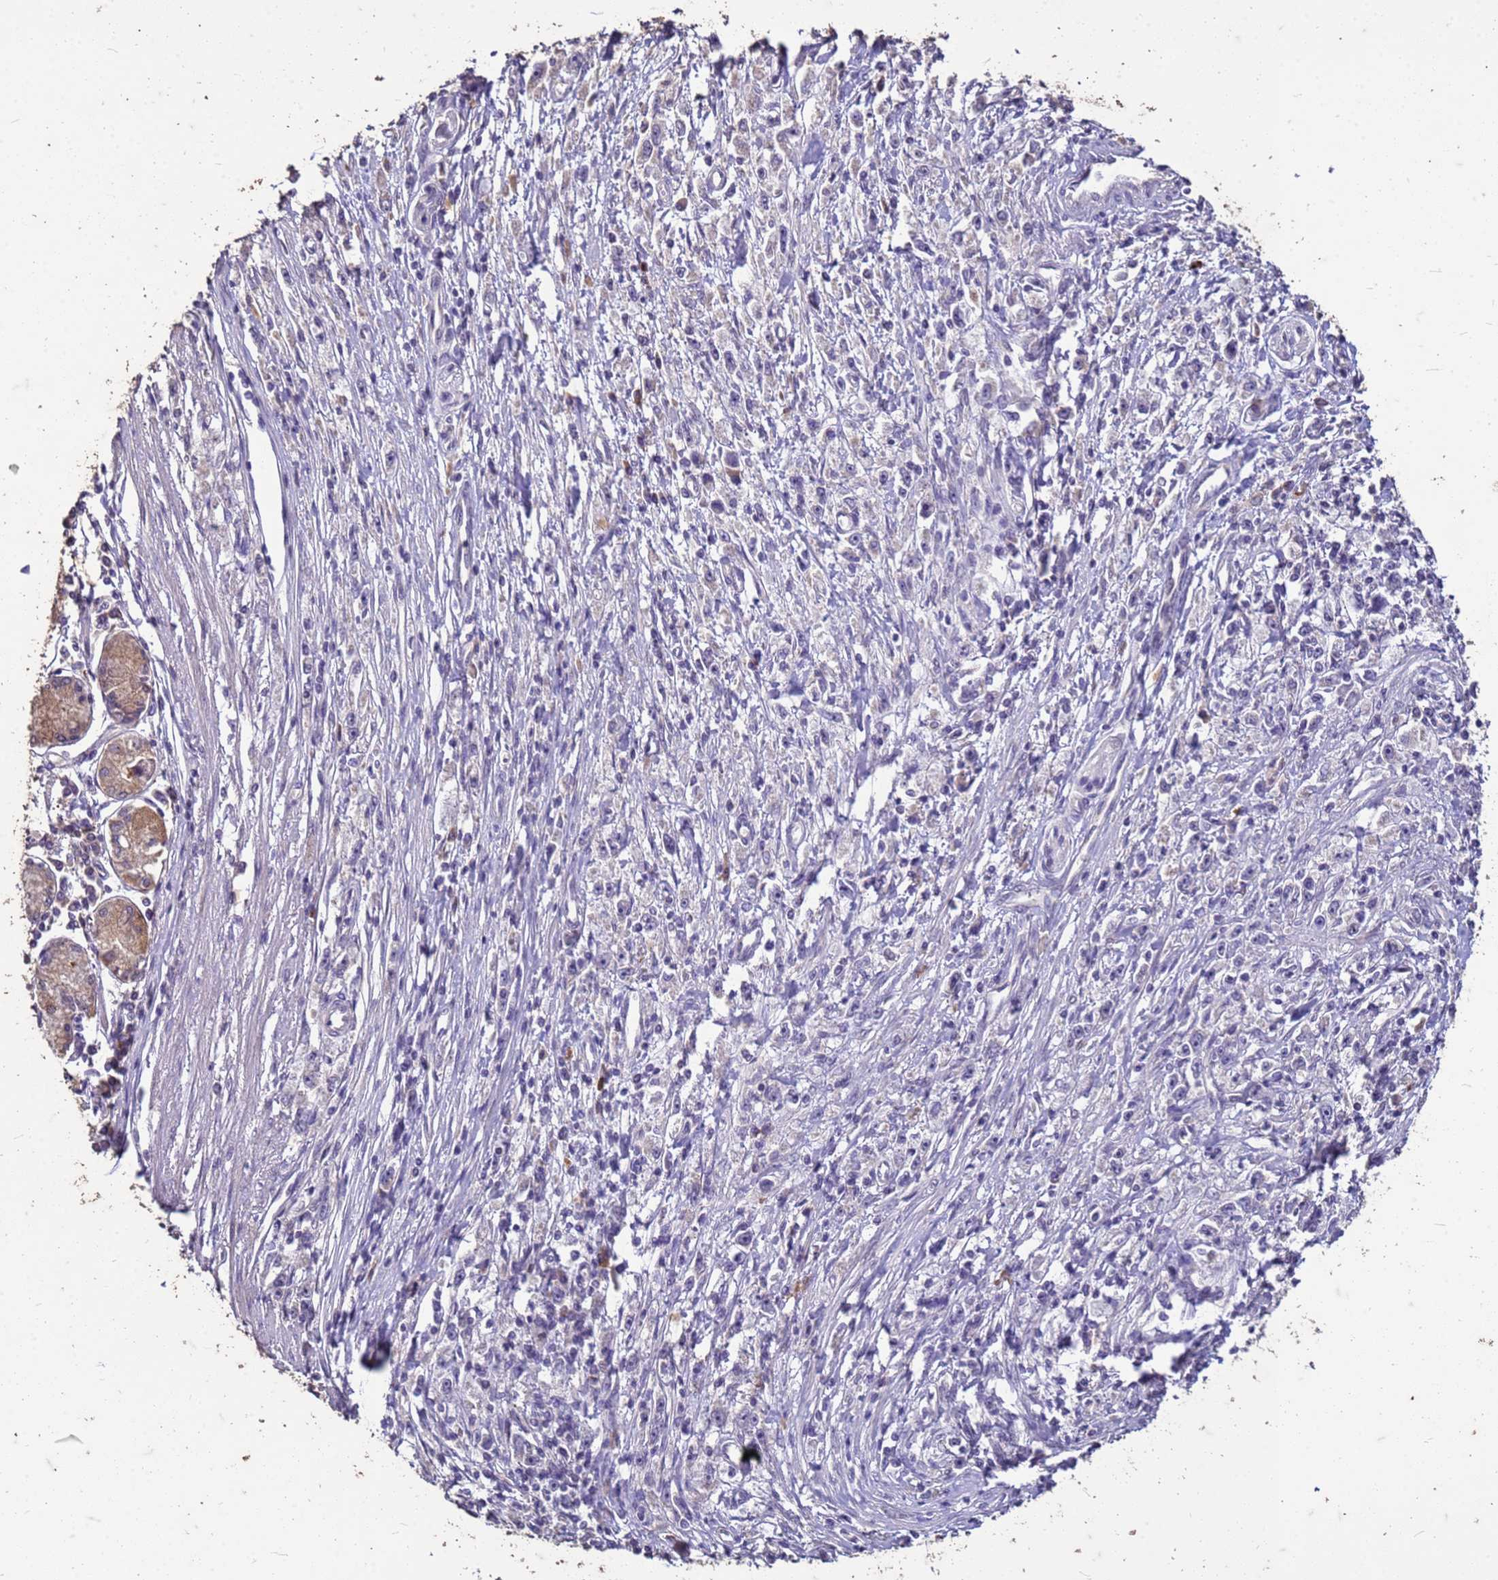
{"staining": {"intensity": "negative", "quantity": "none", "location": "none"}, "tissue": "stomach cancer", "cell_type": "Tumor cells", "image_type": "cancer", "snomed": [{"axis": "morphology", "description": "Adenocarcinoma, NOS"}, {"axis": "topography", "description": "Stomach"}], "caption": "There is no significant expression in tumor cells of stomach adenocarcinoma. (Brightfield microscopy of DAB immunohistochemistry at high magnification).", "gene": "FAM184B", "patient": {"sex": "female", "age": 59}}